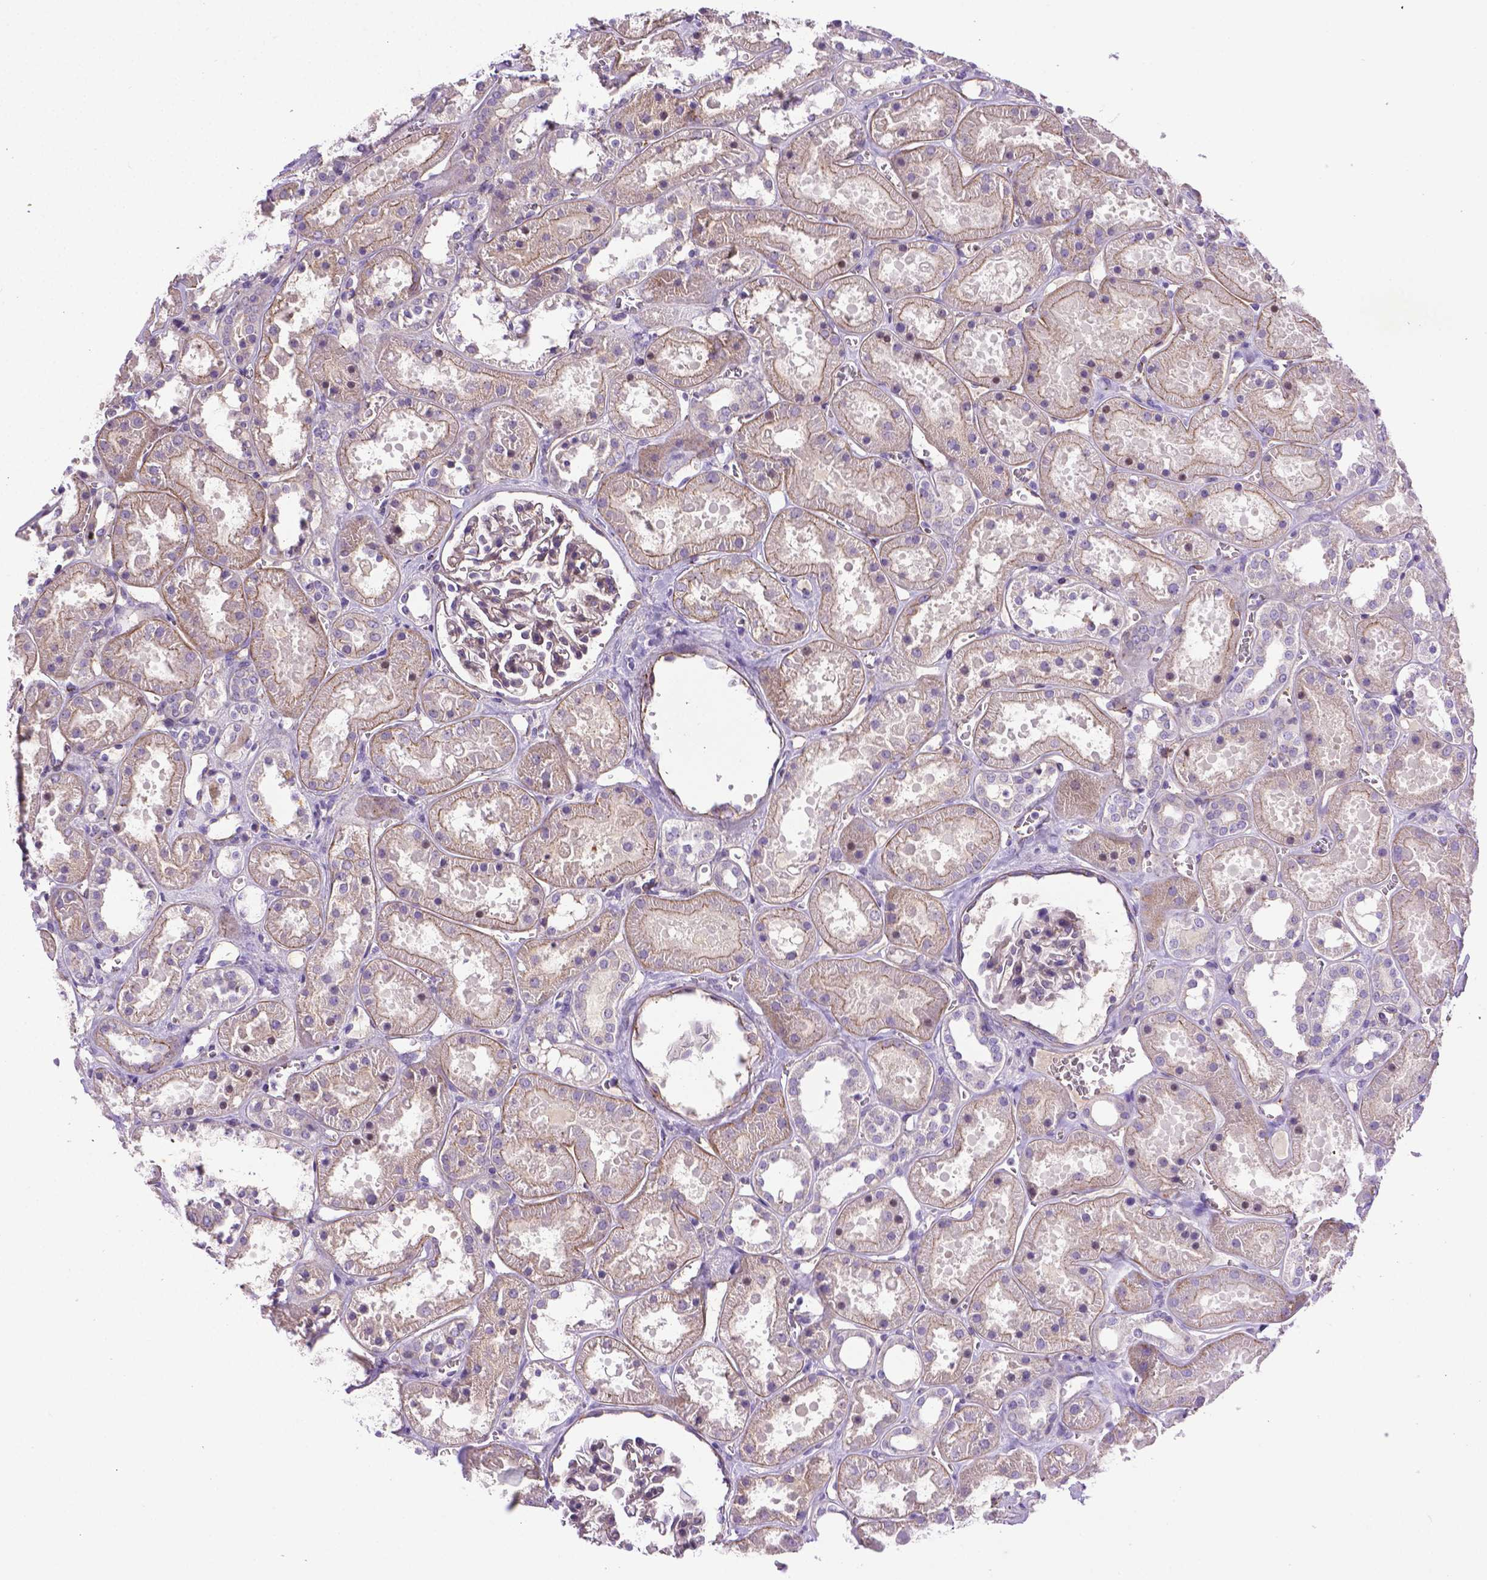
{"staining": {"intensity": "negative", "quantity": "none", "location": "none"}, "tissue": "kidney", "cell_type": "Cells in glomeruli", "image_type": "normal", "snomed": [{"axis": "morphology", "description": "Normal tissue, NOS"}, {"axis": "topography", "description": "Kidney"}], "caption": "Immunohistochemistry (IHC) of benign kidney reveals no positivity in cells in glomeruli. (Brightfield microscopy of DAB IHC at high magnification).", "gene": "CCER2", "patient": {"sex": "female", "age": 41}}